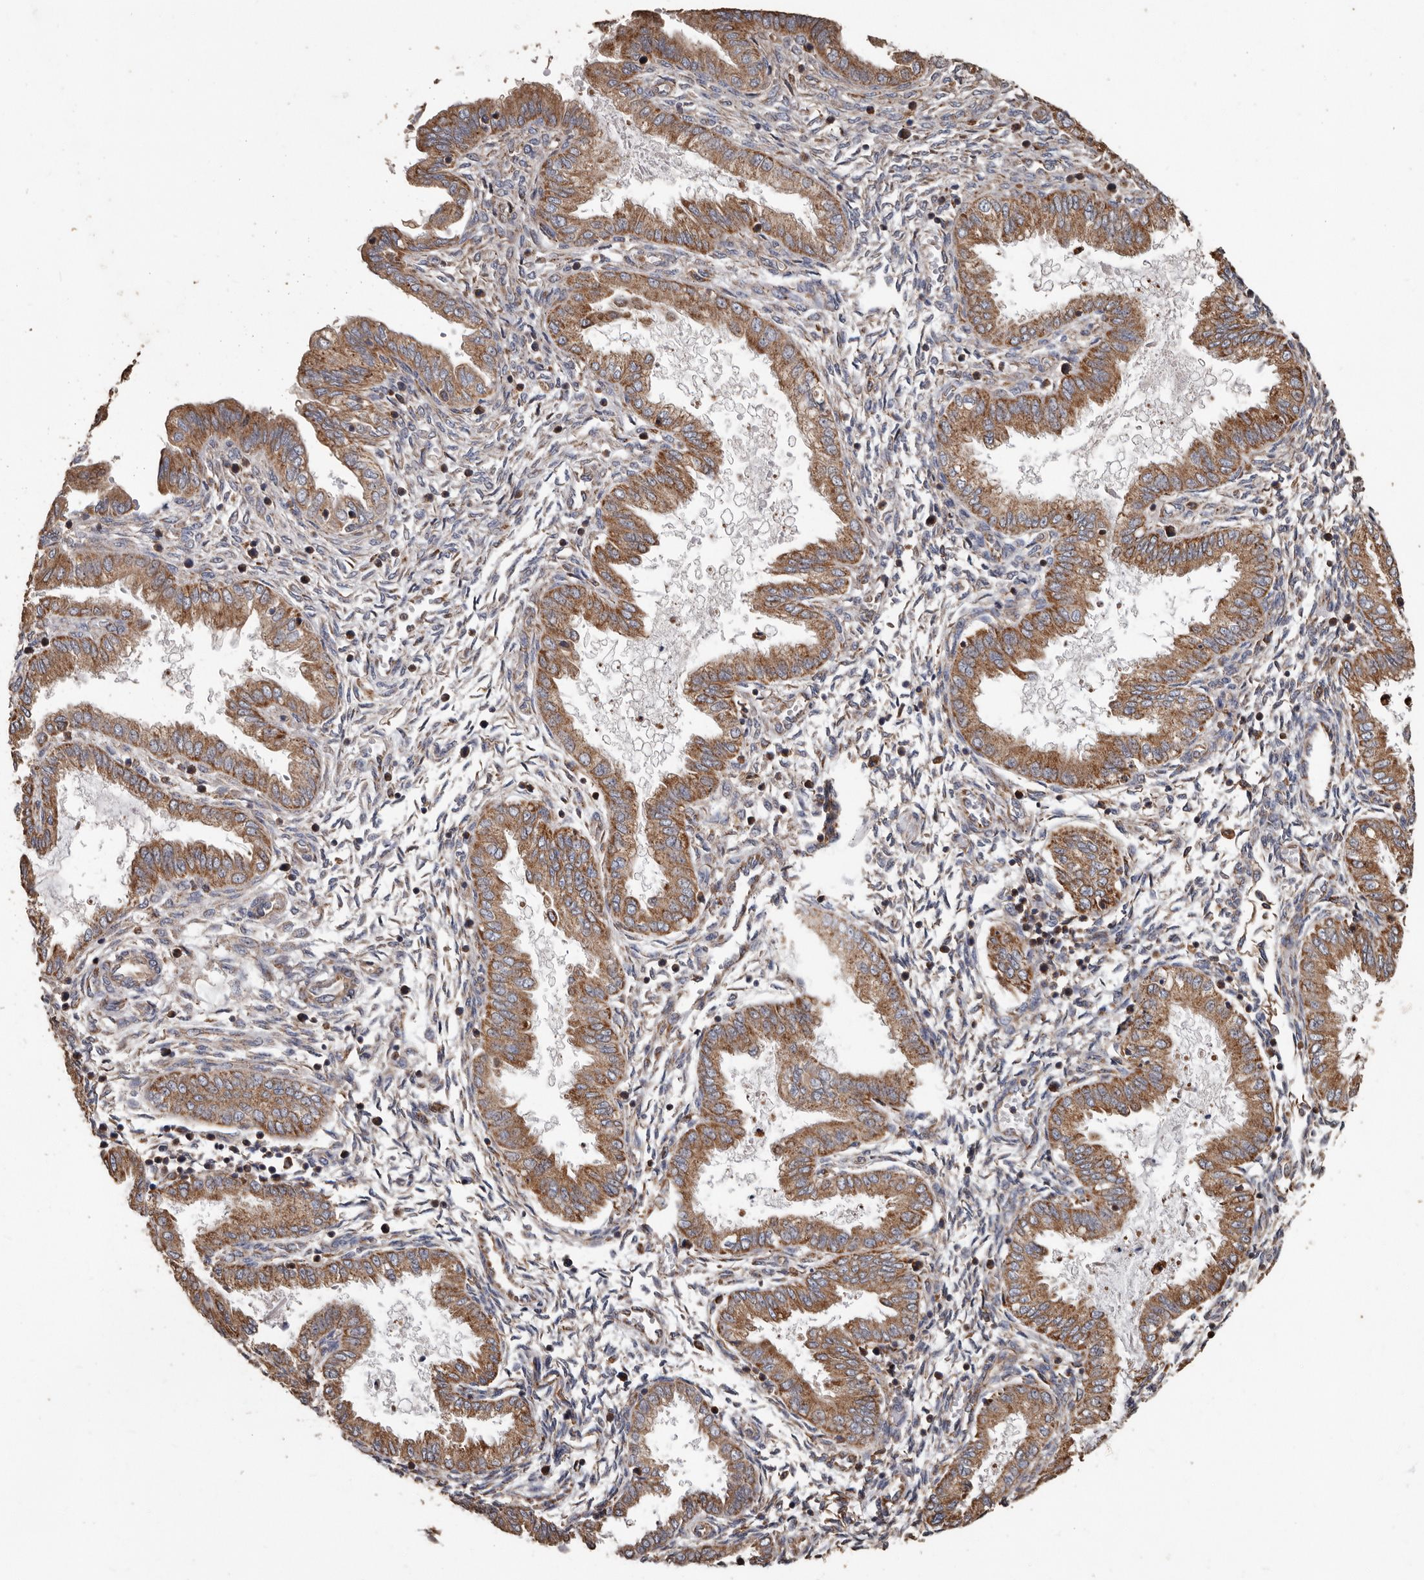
{"staining": {"intensity": "weak", "quantity": "<25%", "location": "cytoplasmic/membranous"}, "tissue": "endometrium", "cell_type": "Cells in endometrial stroma", "image_type": "normal", "snomed": [{"axis": "morphology", "description": "Normal tissue, NOS"}, {"axis": "topography", "description": "Endometrium"}], "caption": "Immunohistochemistry (IHC) micrograph of unremarkable endometrium: human endometrium stained with DAB (3,3'-diaminobenzidine) displays no significant protein staining in cells in endometrial stroma. (DAB (3,3'-diaminobenzidine) immunohistochemistry (IHC) with hematoxylin counter stain).", "gene": "OSGIN2", "patient": {"sex": "female", "age": 33}}